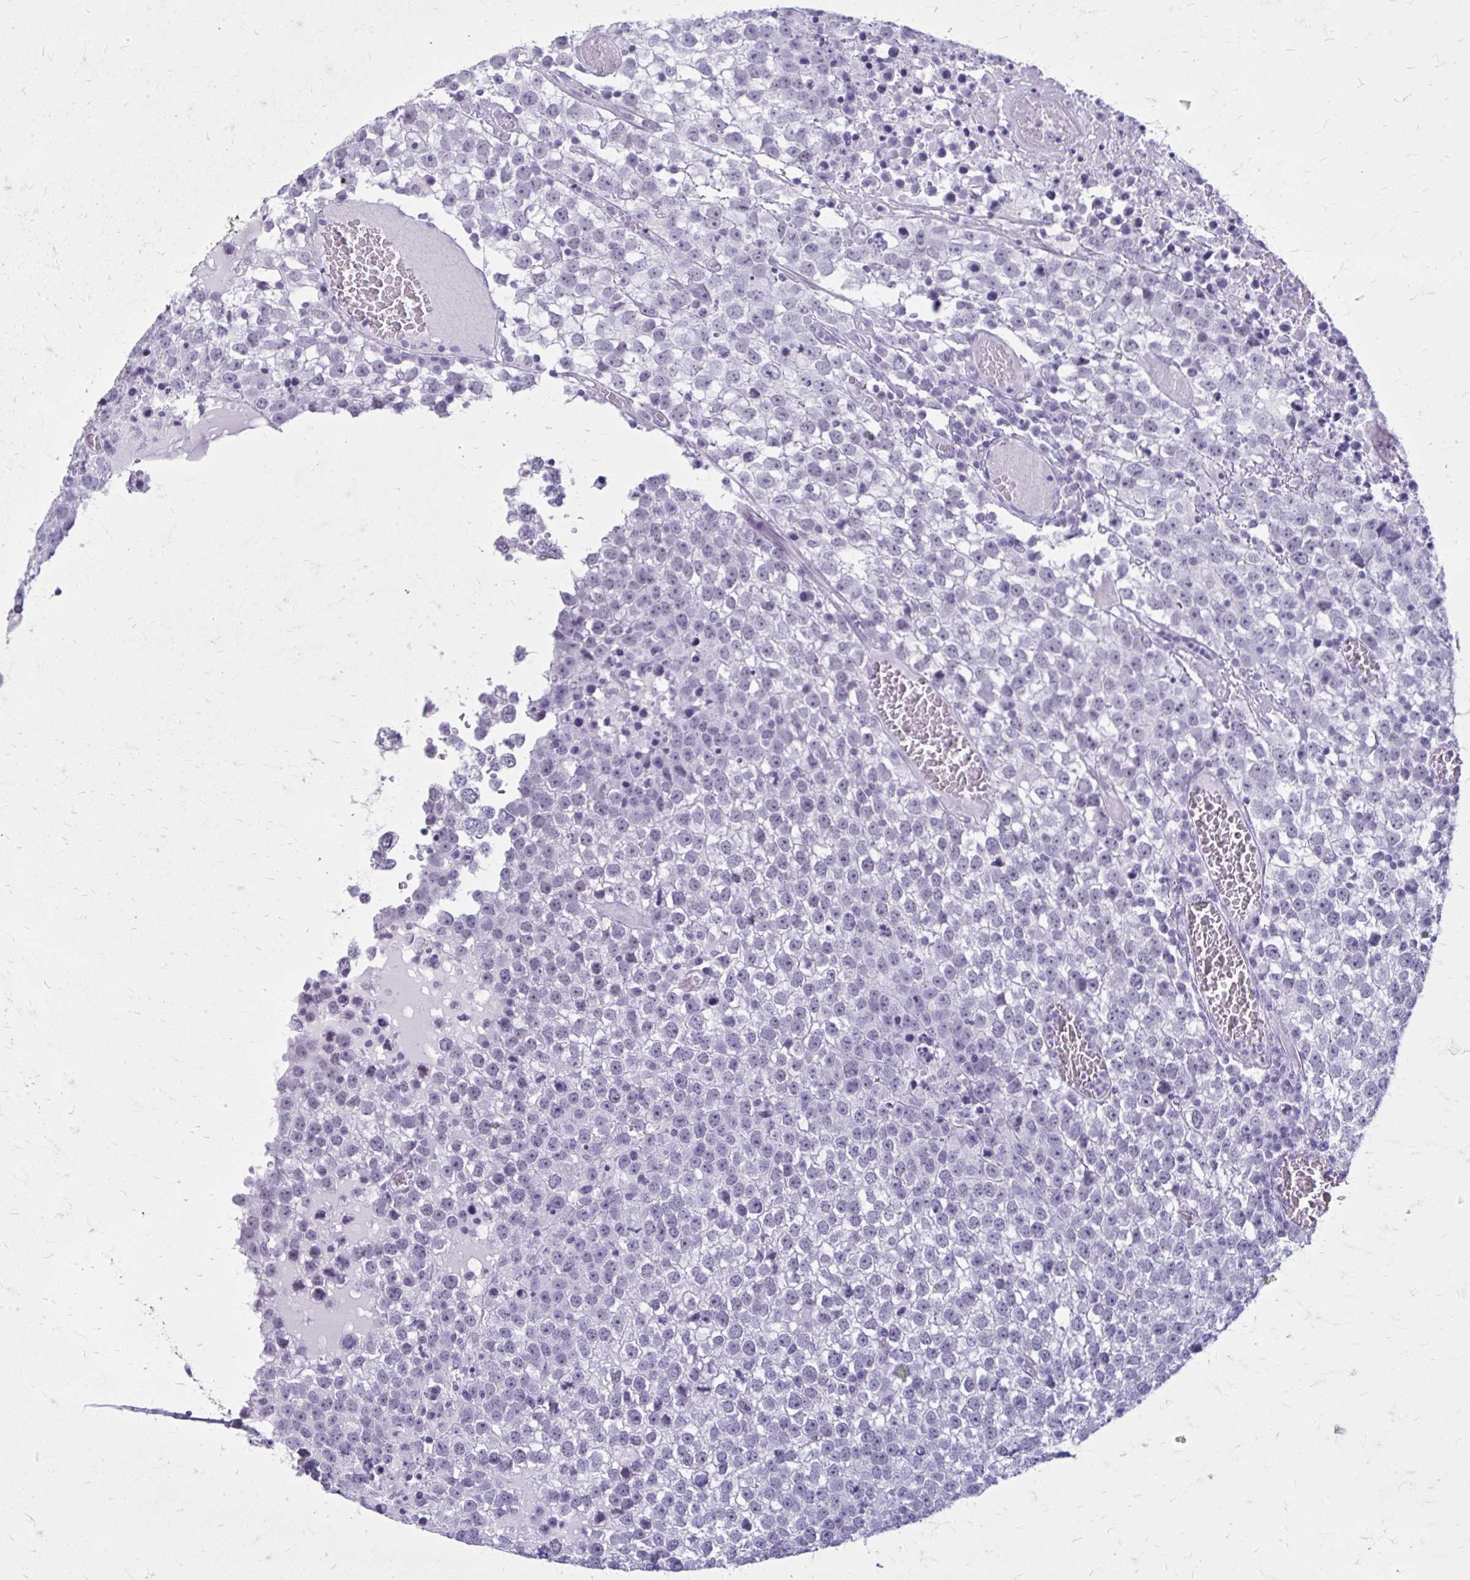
{"staining": {"intensity": "negative", "quantity": "none", "location": "none"}, "tissue": "testis cancer", "cell_type": "Tumor cells", "image_type": "cancer", "snomed": [{"axis": "morphology", "description": "Seminoma, NOS"}, {"axis": "topography", "description": "Testis"}], "caption": "IHC of seminoma (testis) reveals no staining in tumor cells.", "gene": "GAD1", "patient": {"sex": "male", "age": 65}}